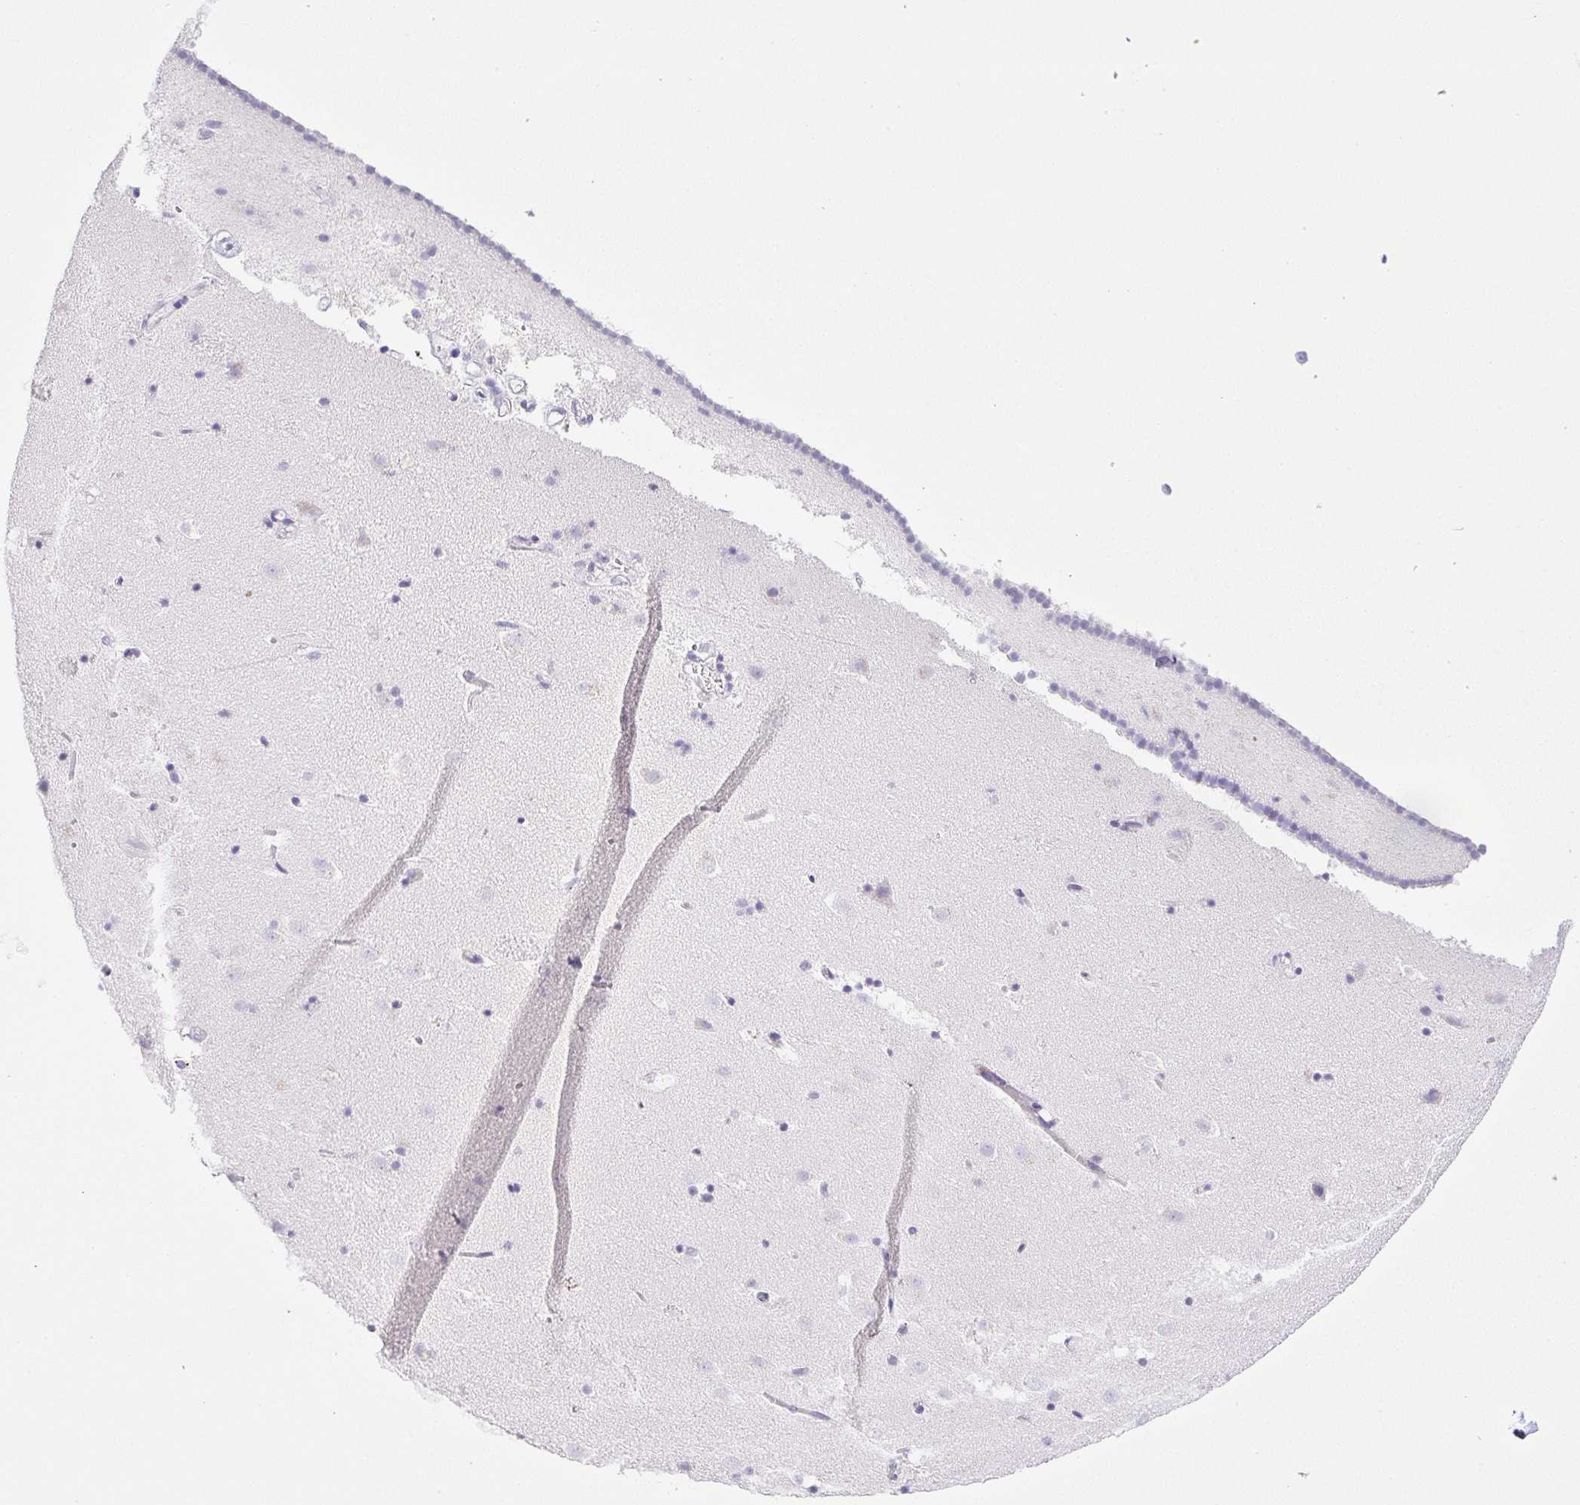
{"staining": {"intensity": "negative", "quantity": "none", "location": "none"}, "tissue": "caudate", "cell_type": "Glial cells", "image_type": "normal", "snomed": [{"axis": "morphology", "description": "Normal tissue, NOS"}, {"axis": "topography", "description": "Lateral ventricle wall"}], "caption": "IHC histopathology image of unremarkable caudate: human caudate stained with DAB shows no significant protein expression in glial cells. Nuclei are stained in blue.", "gene": "HLA", "patient": {"sex": "male", "age": 37}}